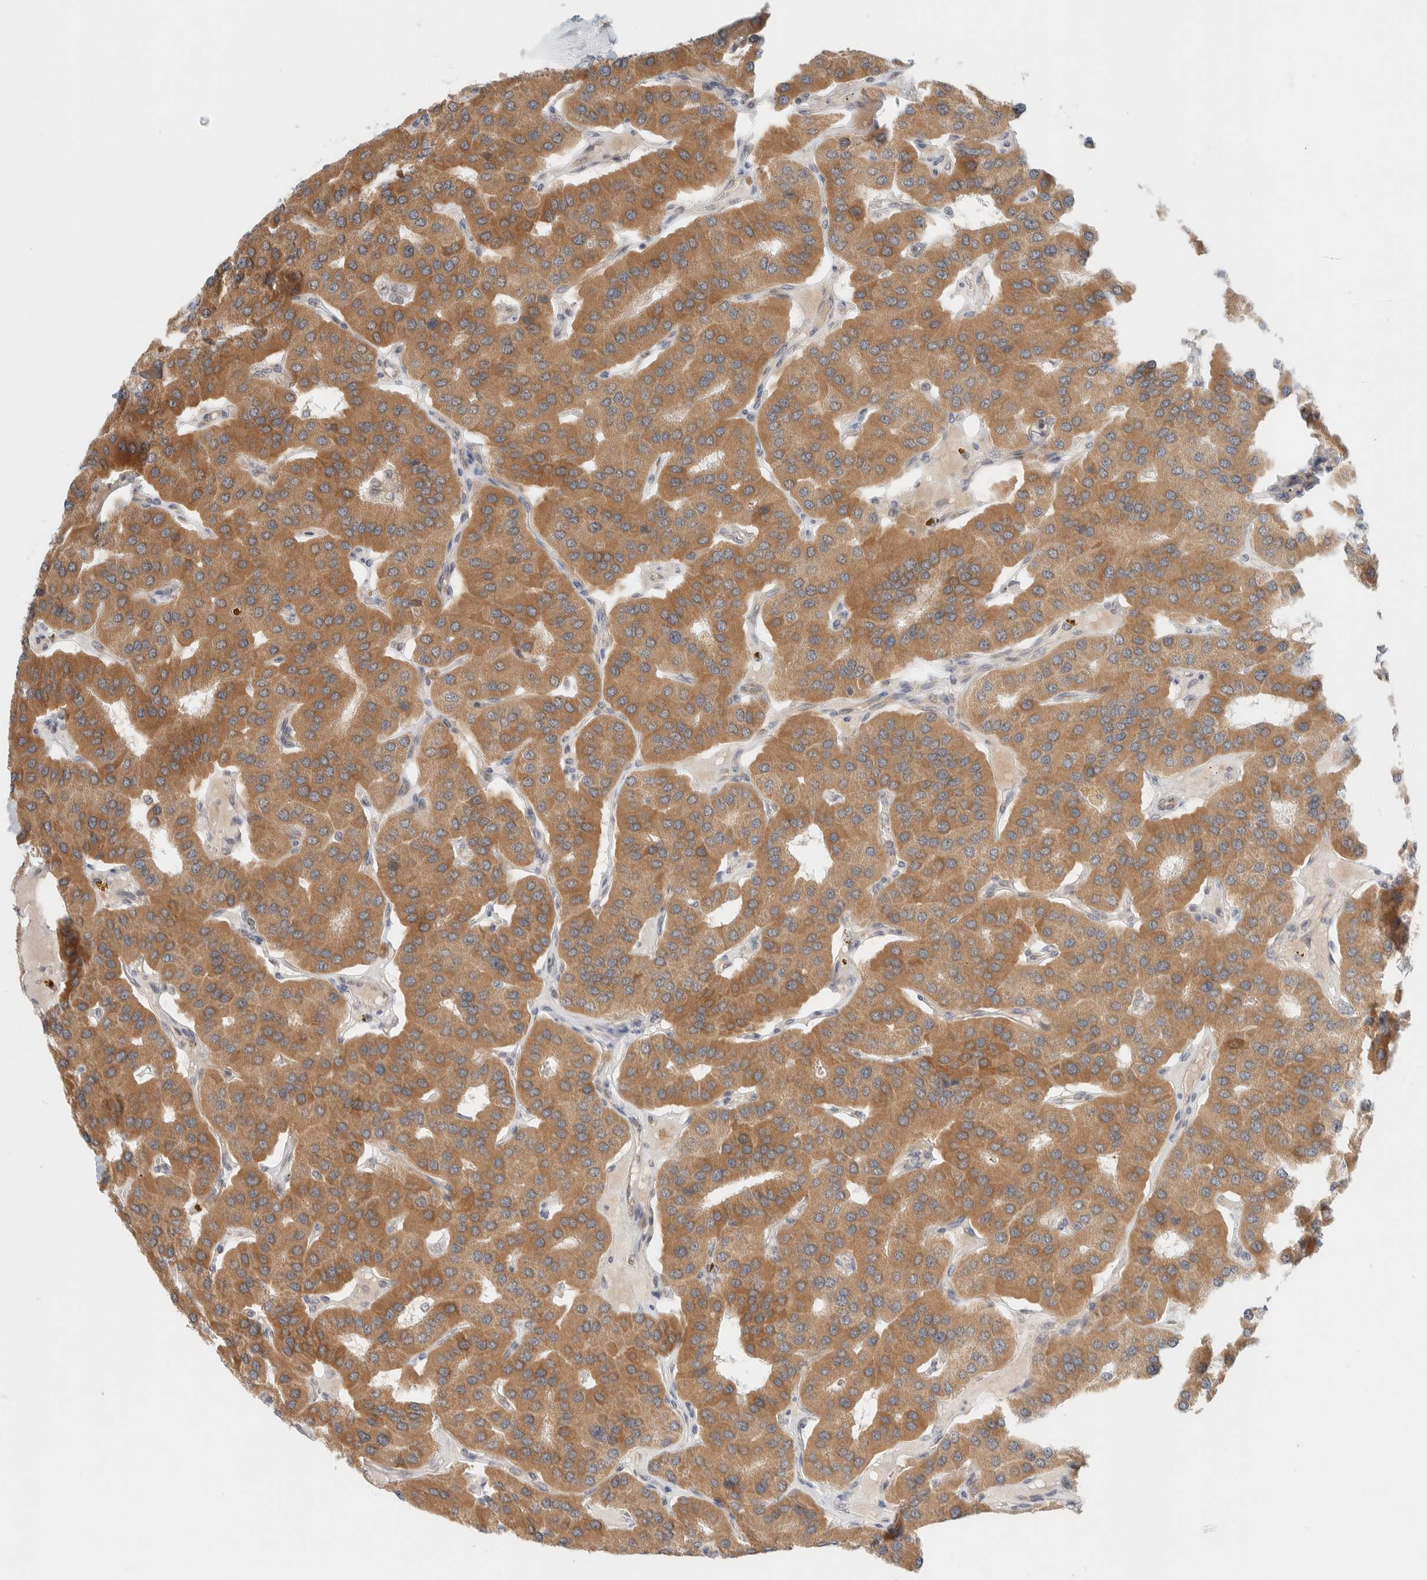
{"staining": {"intensity": "moderate", "quantity": ">75%", "location": "cytoplasmic/membranous"}, "tissue": "parathyroid gland", "cell_type": "Glandular cells", "image_type": "normal", "snomed": [{"axis": "morphology", "description": "Normal tissue, NOS"}, {"axis": "morphology", "description": "Adenoma, NOS"}, {"axis": "topography", "description": "Parathyroid gland"}], "caption": "Normal parathyroid gland was stained to show a protein in brown. There is medium levels of moderate cytoplasmic/membranous positivity in about >75% of glandular cells.", "gene": "C8orf76", "patient": {"sex": "female", "age": 86}}